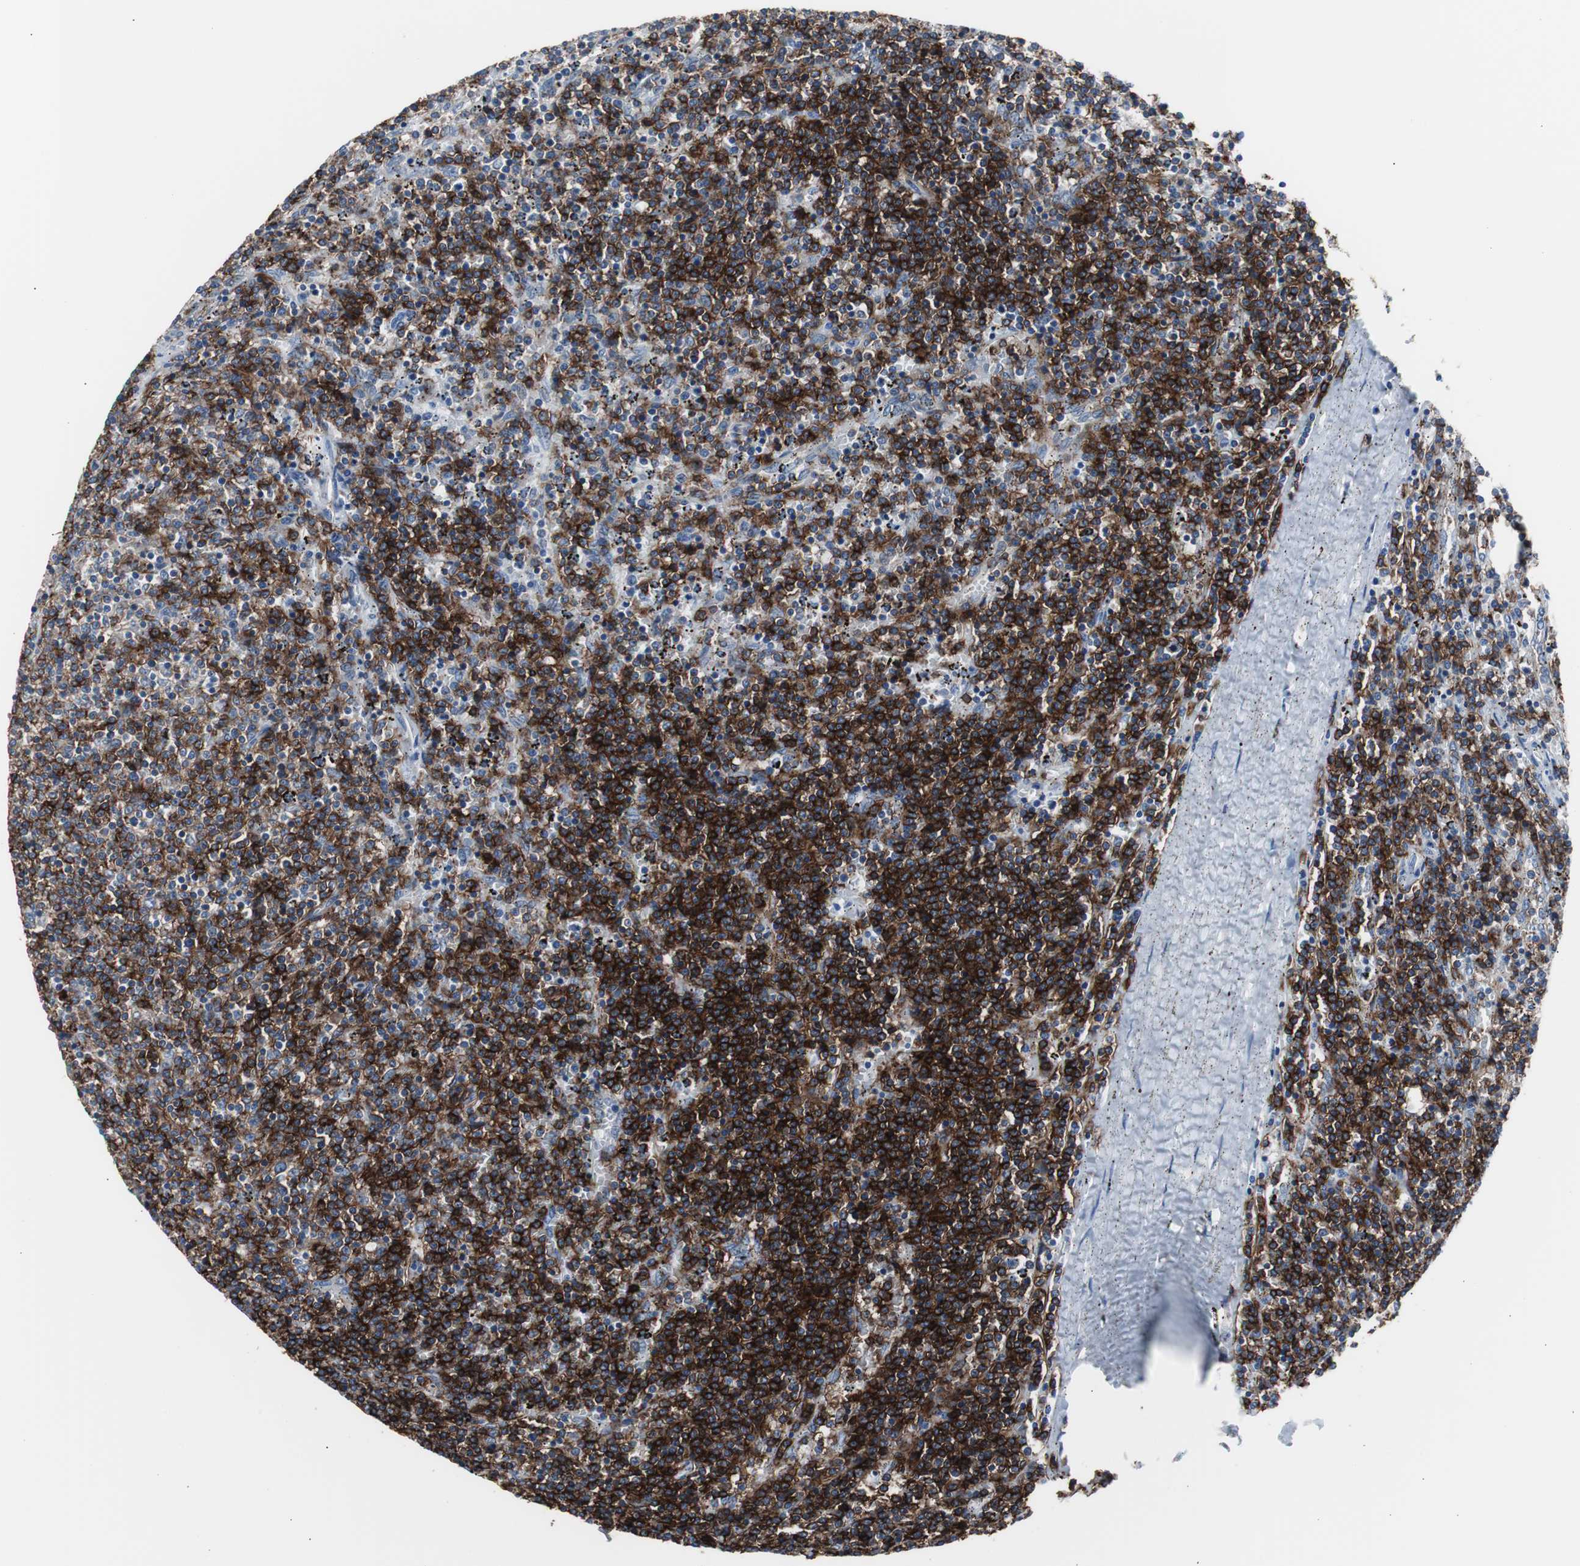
{"staining": {"intensity": "strong", "quantity": ">75%", "location": "cytoplasmic/membranous"}, "tissue": "lymphoma", "cell_type": "Tumor cells", "image_type": "cancer", "snomed": [{"axis": "morphology", "description": "Malignant lymphoma, non-Hodgkin's type, Low grade"}, {"axis": "topography", "description": "Spleen"}], "caption": "A high-resolution micrograph shows immunohistochemistry (IHC) staining of lymphoma, which reveals strong cytoplasmic/membranous positivity in about >75% of tumor cells. Nuclei are stained in blue.", "gene": "FCGR2B", "patient": {"sex": "female", "age": 50}}